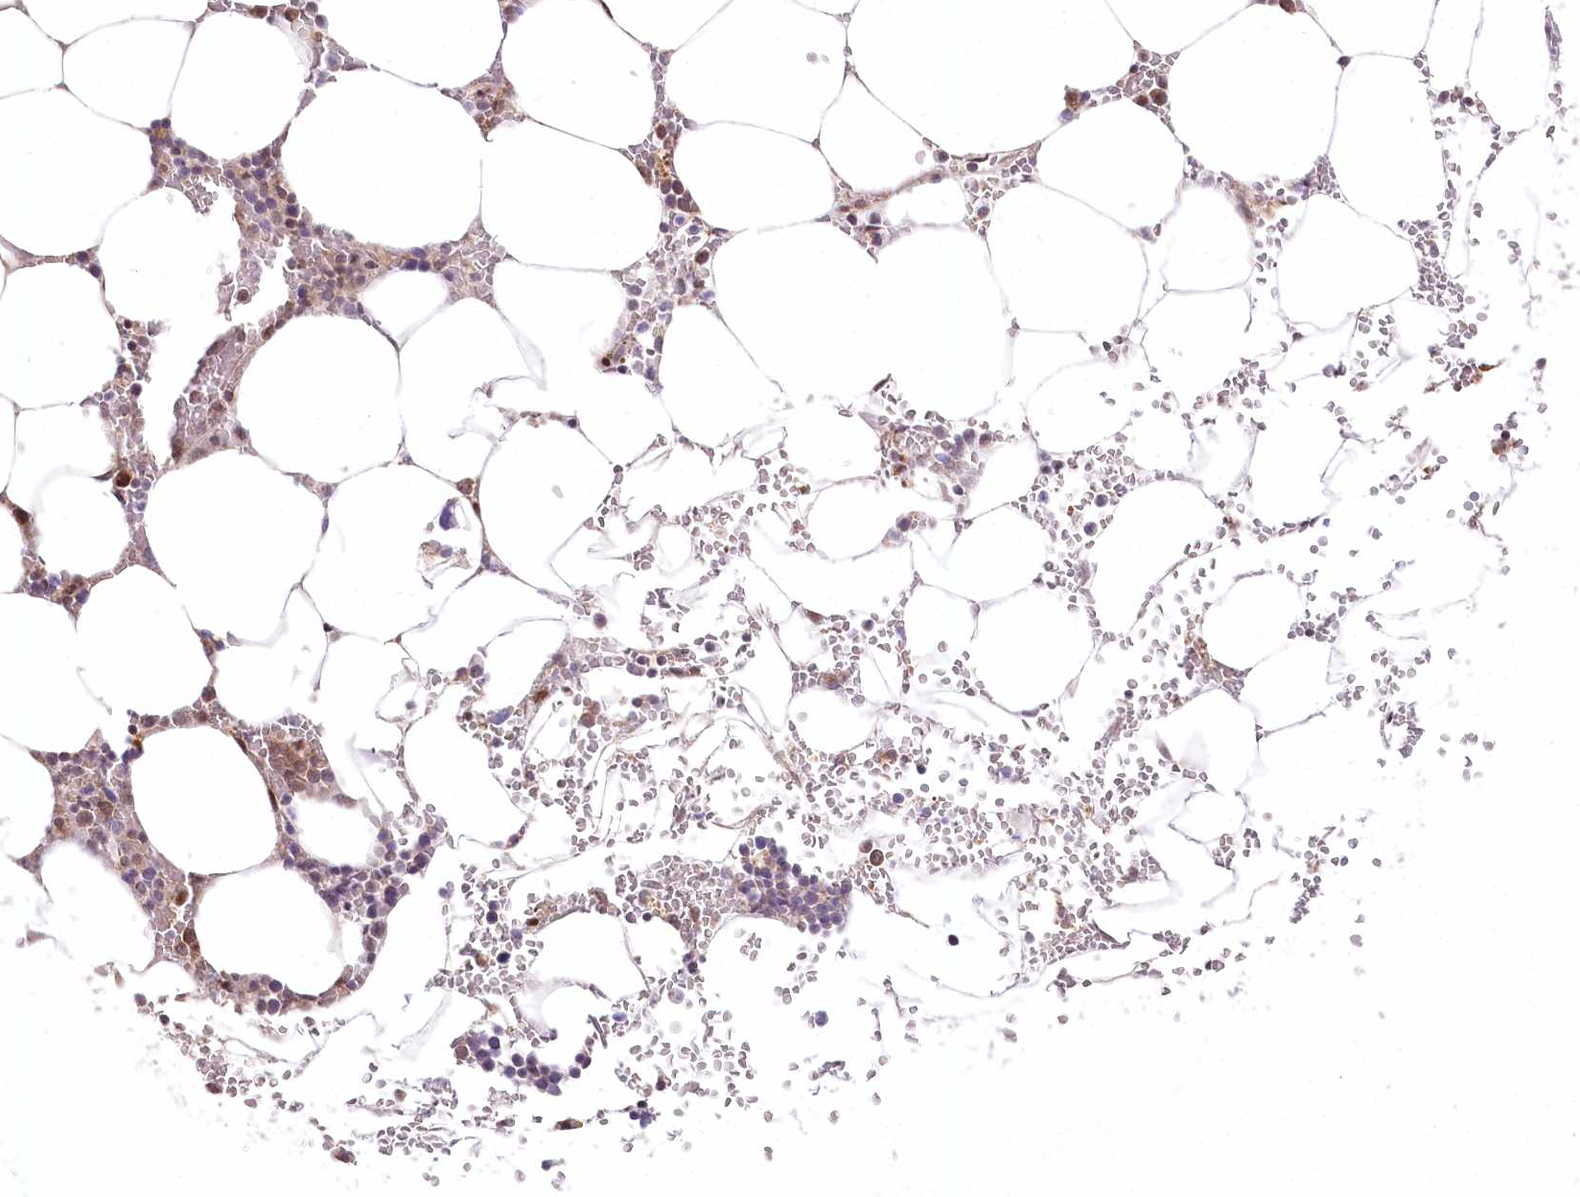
{"staining": {"intensity": "moderate", "quantity": "25%-75%", "location": "nuclear"}, "tissue": "bone marrow", "cell_type": "Hematopoietic cells", "image_type": "normal", "snomed": [{"axis": "morphology", "description": "Normal tissue, NOS"}, {"axis": "topography", "description": "Bone marrow"}], "caption": "Bone marrow stained with DAB (3,3'-diaminobenzidine) immunohistochemistry (IHC) demonstrates medium levels of moderate nuclear positivity in approximately 25%-75% of hematopoietic cells. The staining was performed using DAB, with brown indicating positive protein expression. Nuclei are stained blue with hematoxylin.", "gene": "PYURF", "patient": {"sex": "male", "age": 70}}